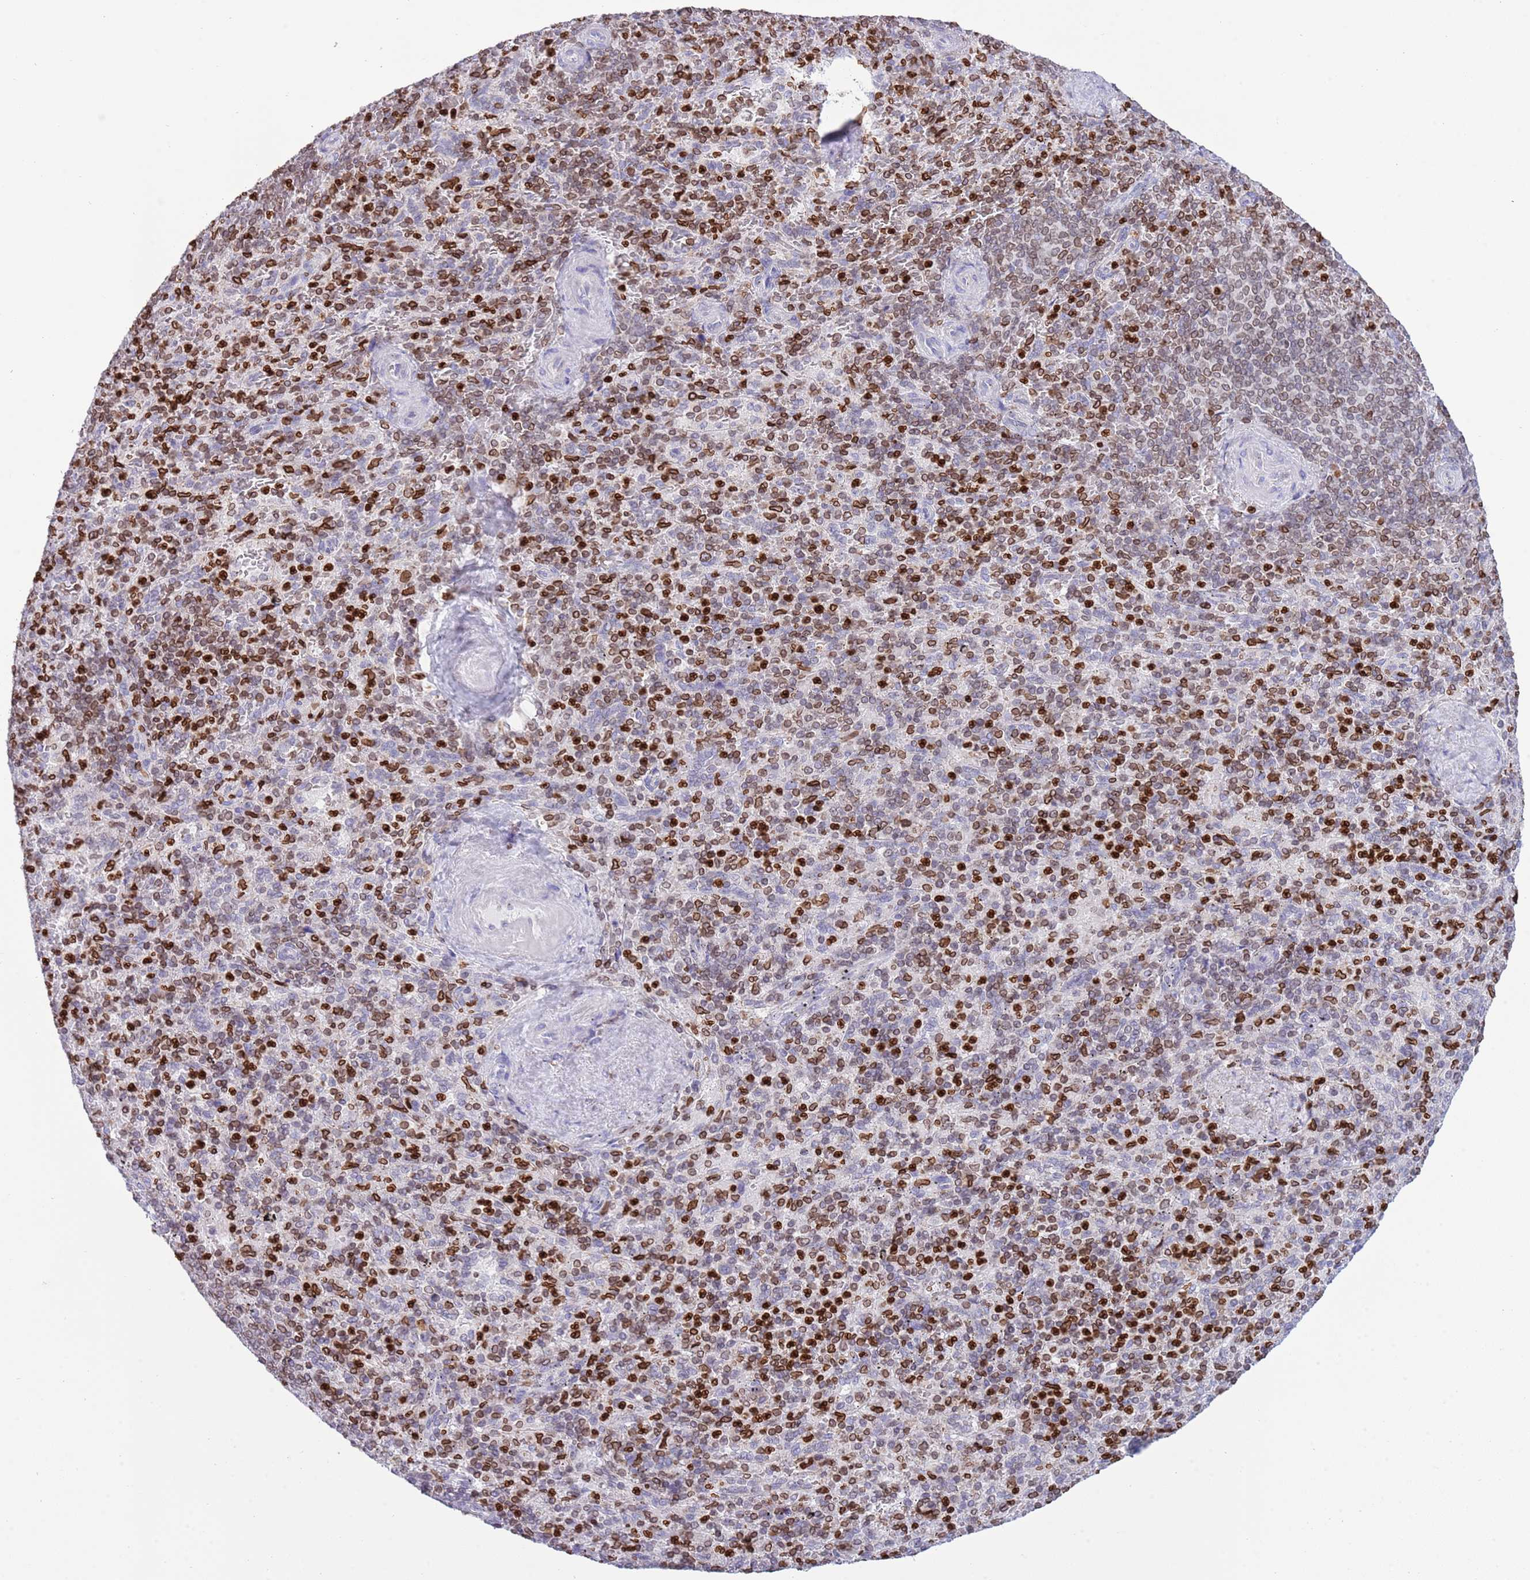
{"staining": {"intensity": "strong", "quantity": ">75%", "location": "cytoplasmic/membranous,nuclear"}, "tissue": "spleen", "cell_type": "Cells in red pulp", "image_type": "normal", "snomed": [{"axis": "morphology", "description": "Normal tissue, NOS"}, {"axis": "topography", "description": "Spleen"}], "caption": "Protein staining by immunohistochemistry demonstrates strong cytoplasmic/membranous,nuclear expression in about >75% of cells in red pulp in normal spleen. Immunohistochemistry stains the protein in brown and the nuclei are stained blue.", "gene": "LBR", "patient": {"sex": "male", "age": 82}}